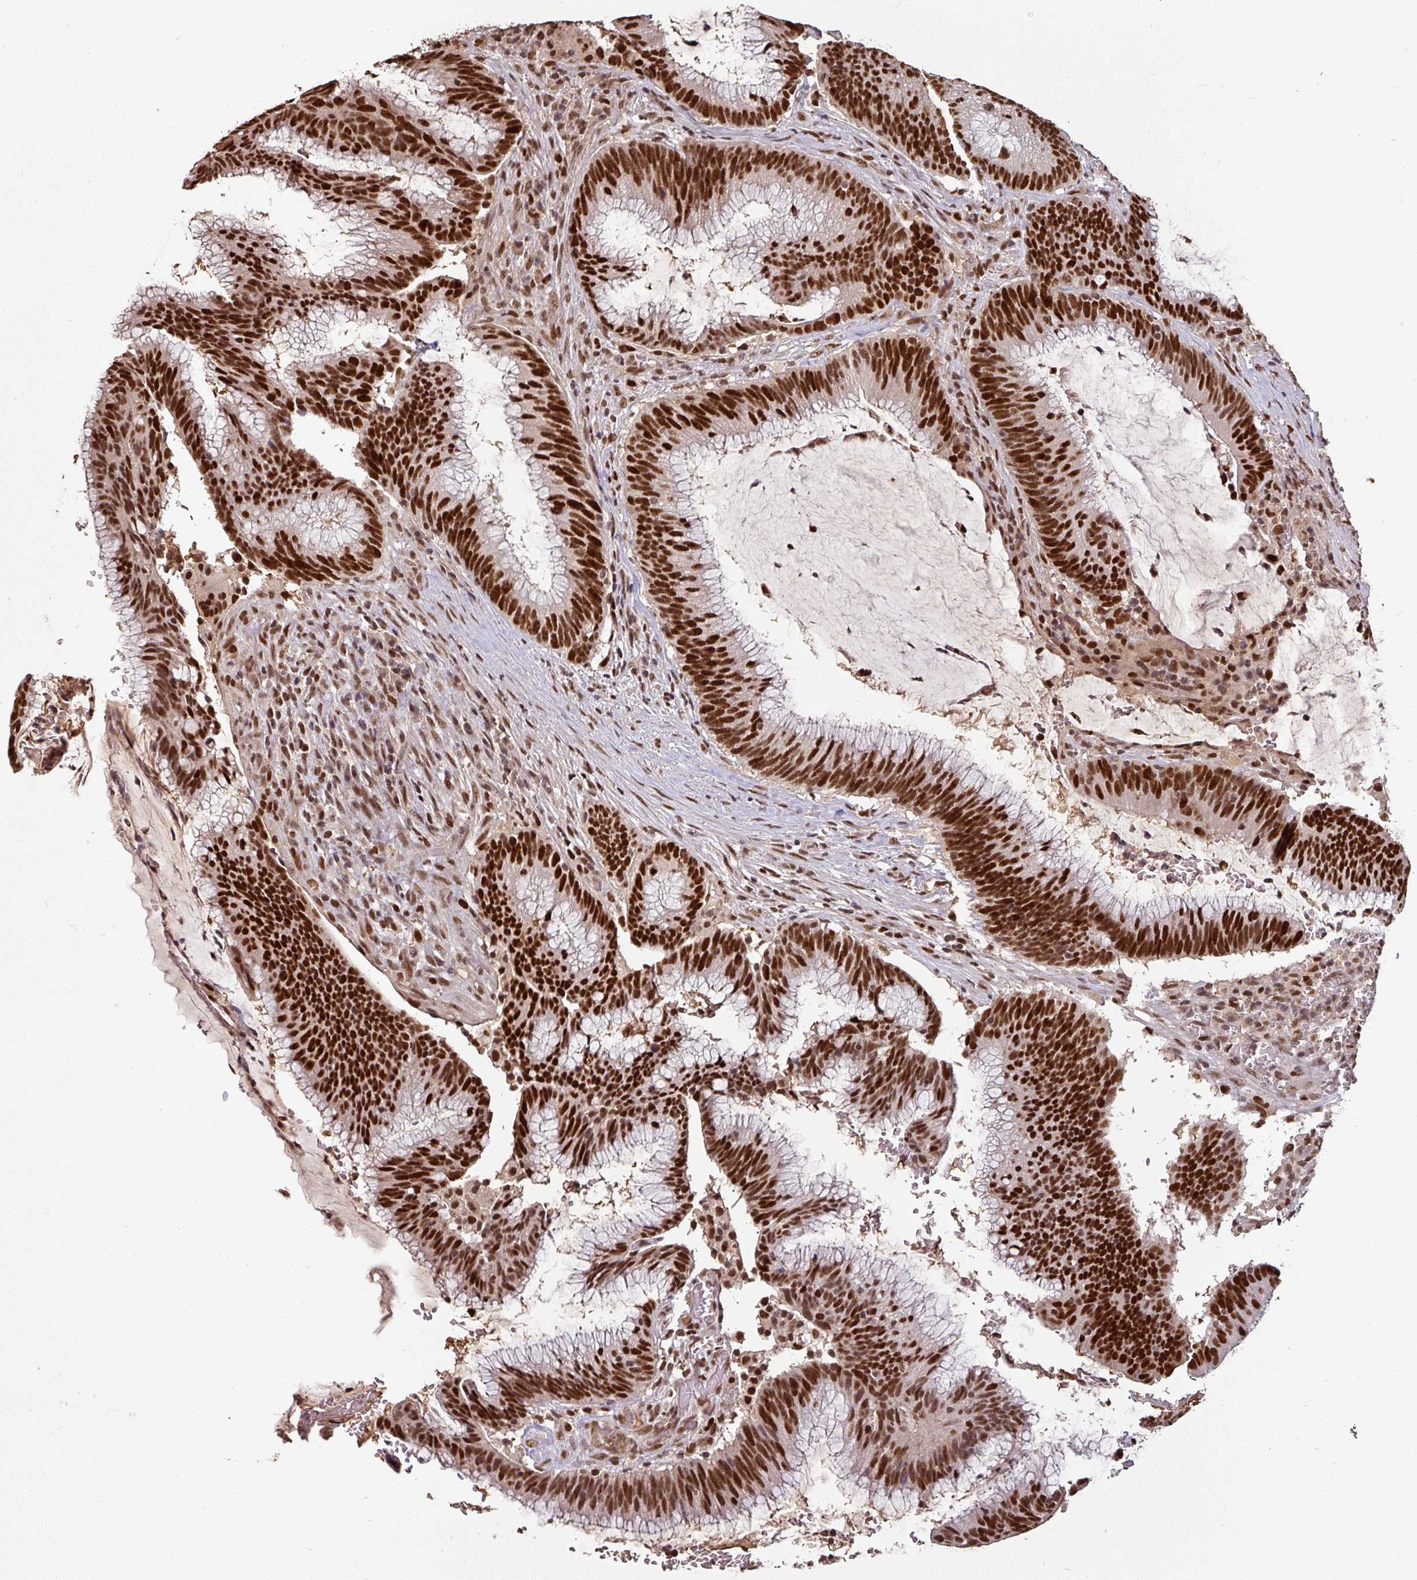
{"staining": {"intensity": "strong", "quantity": ">75%", "location": "nuclear"}, "tissue": "colorectal cancer", "cell_type": "Tumor cells", "image_type": "cancer", "snomed": [{"axis": "morphology", "description": "Adenocarcinoma, NOS"}, {"axis": "topography", "description": "Rectum"}], "caption": "Immunohistochemical staining of colorectal cancer demonstrates high levels of strong nuclear positivity in about >75% of tumor cells.", "gene": "POLD1", "patient": {"sex": "female", "age": 77}}